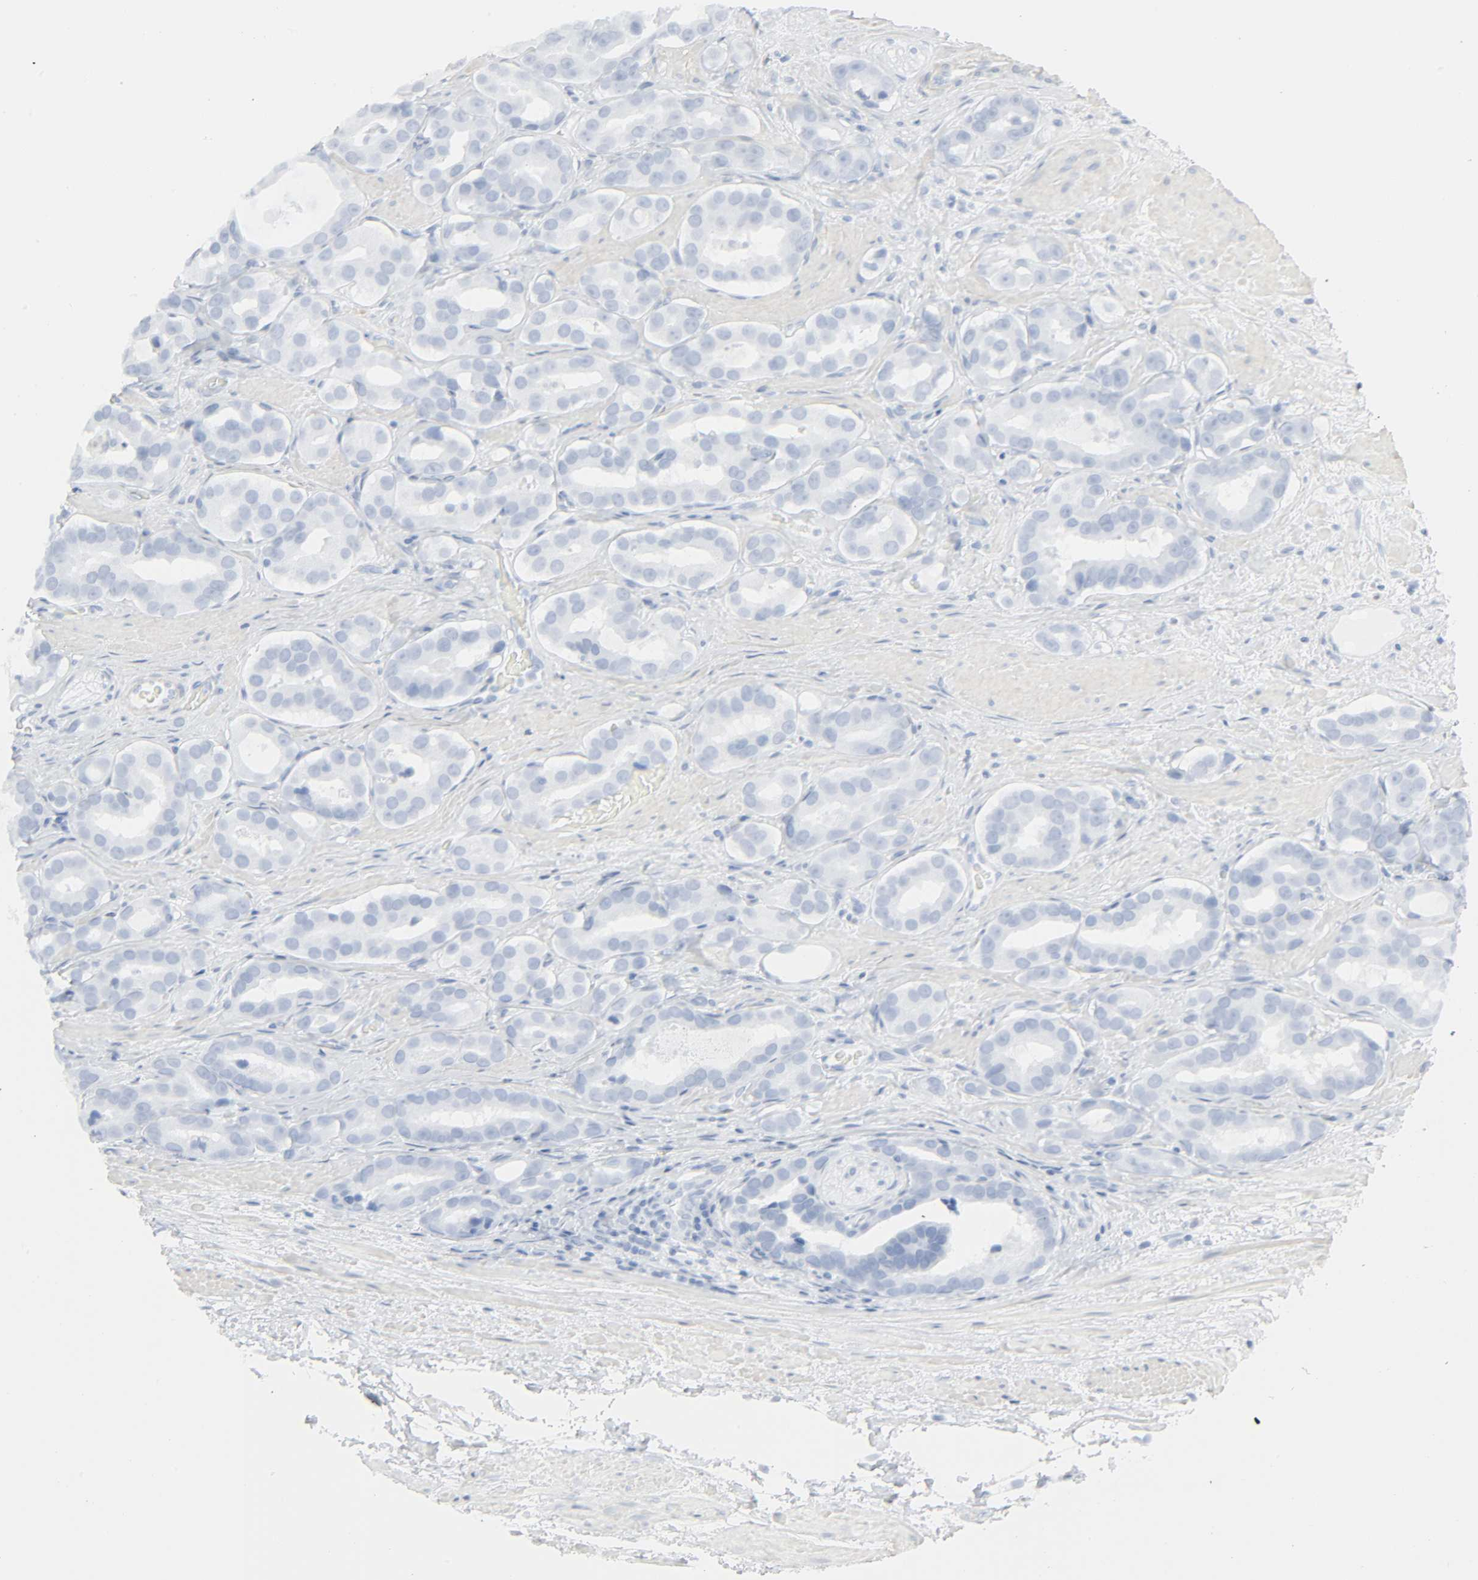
{"staining": {"intensity": "negative", "quantity": "none", "location": "none"}, "tissue": "prostate cancer", "cell_type": "Tumor cells", "image_type": "cancer", "snomed": [{"axis": "morphology", "description": "Adenocarcinoma, Low grade"}, {"axis": "topography", "description": "Prostate"}], "caption": "Tumor cells are negative for protein expression in human prostate cancer (adenocarcinoma (low-grade)). (DAB (3,3'-diaminobenzidine) IHC with hematoxylin counter stain).", "gene": "ZBTB16", "patient": {"sex": "male", "age": 59}}